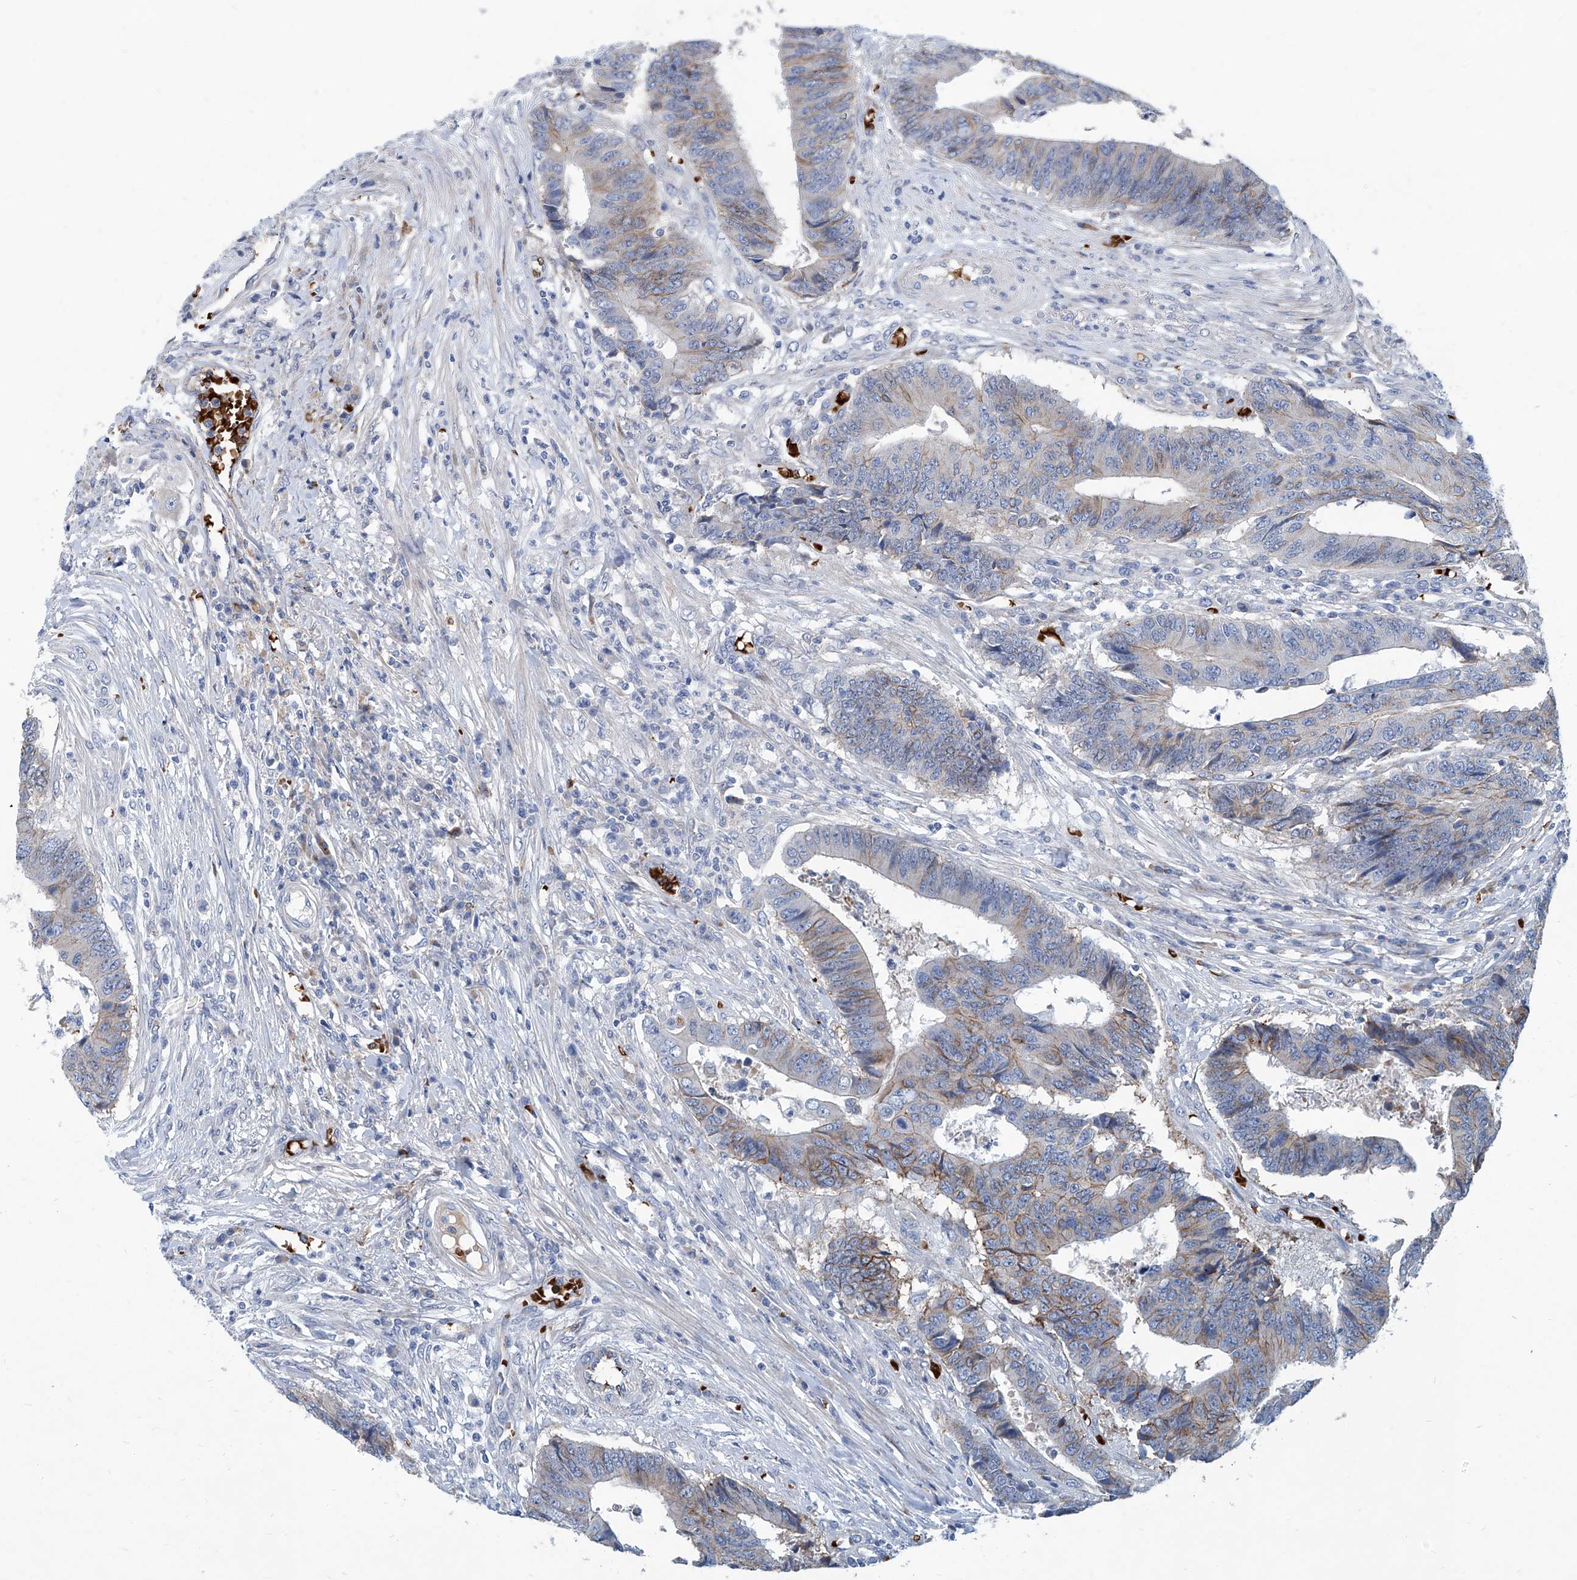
{"staining": {"intensity": "moderate", "quantity": "<25%", "location": "cytoplasmic/membranous"}, "tissue": "colorectal cancer", "cell_type": "Tumor cells", "image_type": "cancer", "snomed": [{"axis": "morphology", "description": "Adenocarcinoma, NOS"}, {"axis": "topography", "description": "Rectum"}], "caption": "Human colorectal cancer stained for a protein (brown) demonstrates moderate cytoplasmic/membranous positive positivity in about <25% of tumor cells.", "gene": "FPR2", "patient": {"sex": "male", "age": 84}}